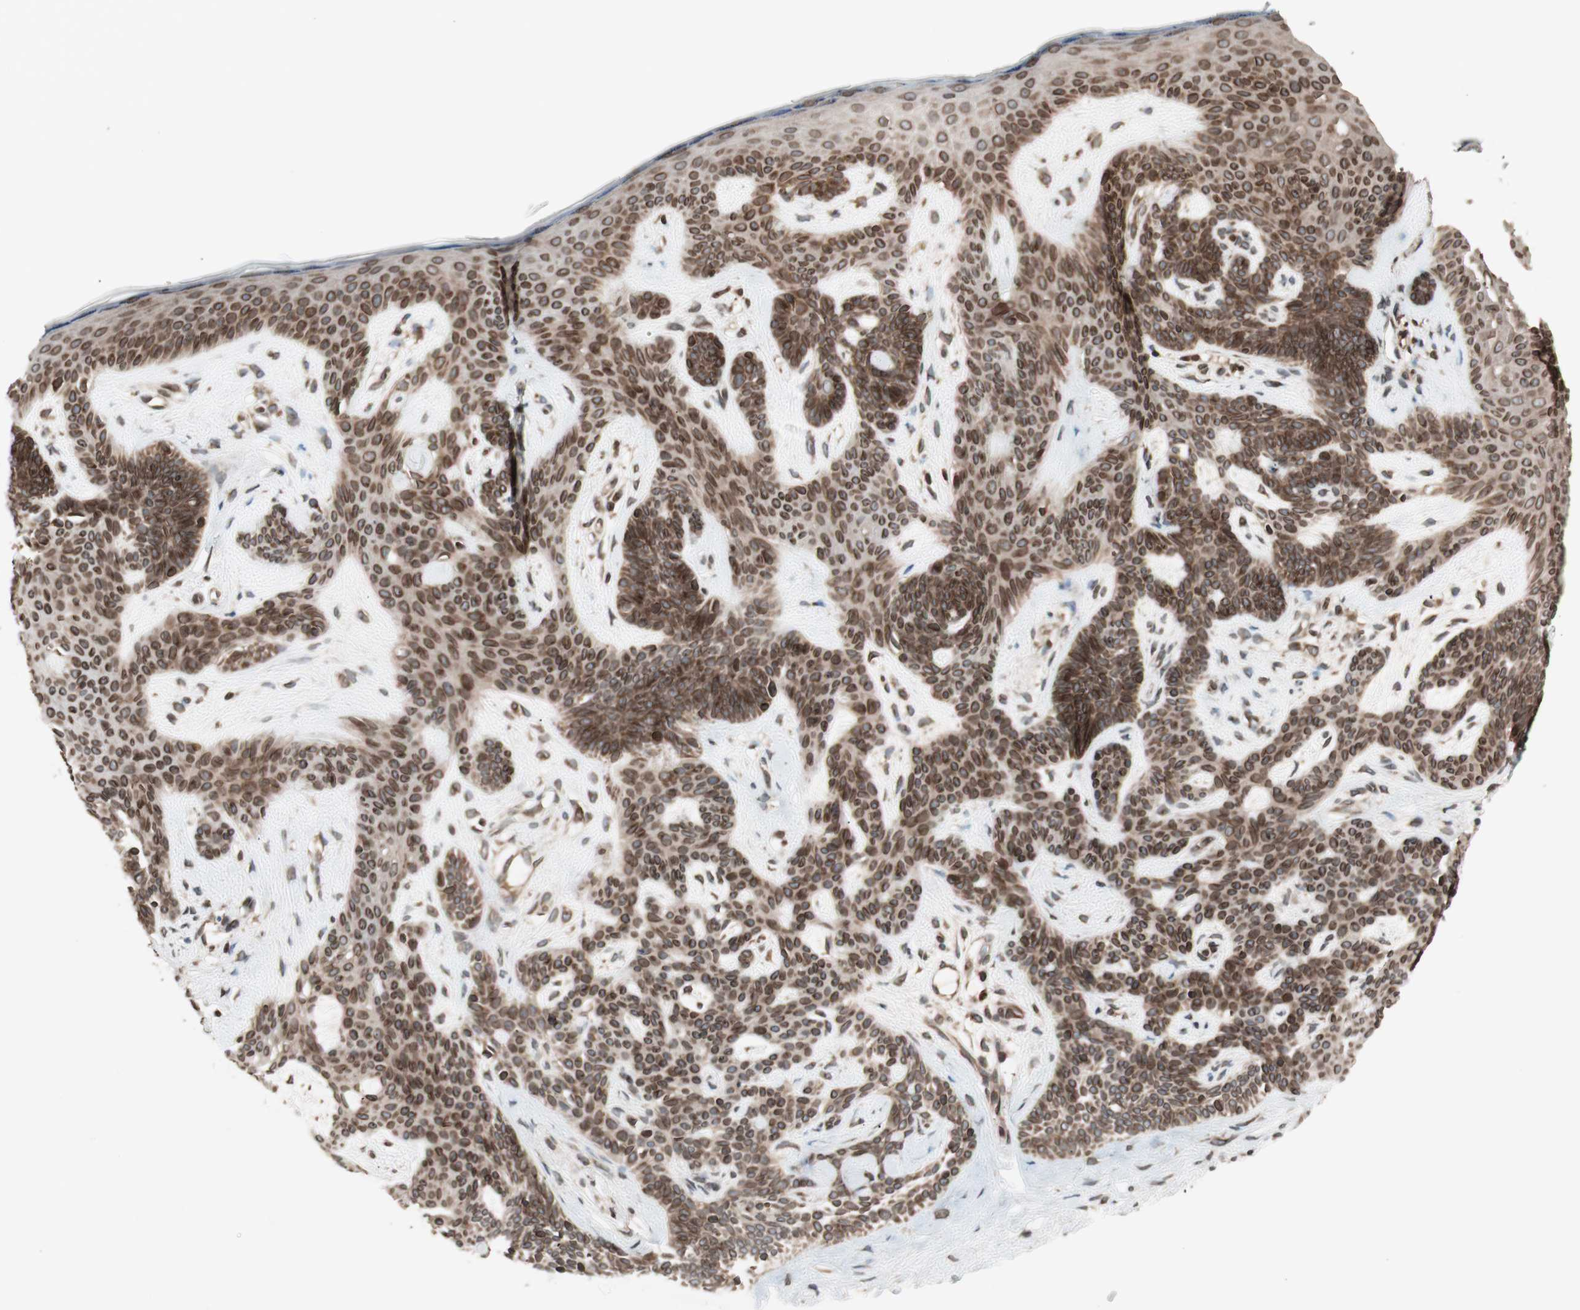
{"staining": {"intensity": "strong", "quantity": ">75%", "location": "cytoplasmic/membranous,nuclear"}, "tissue": "skin cancer", "cell_type": "Tumor cells", "image_type": "cancer", "snomed": [{"axis": "morphology", "description": "Developmental malformation"}, {"axis": "morphology", "description": "Basal cell carcinoma"}, {"axis": "topography", "description": "Skin"}], "caption": "A high amount of strong cytoplasmic/membranous and nuclear positivity is identified in approximately >75% of tumor cells in skin cancer tissue.", "gene": "NUP62", "patient": {"sex": "female", "age": 62}}